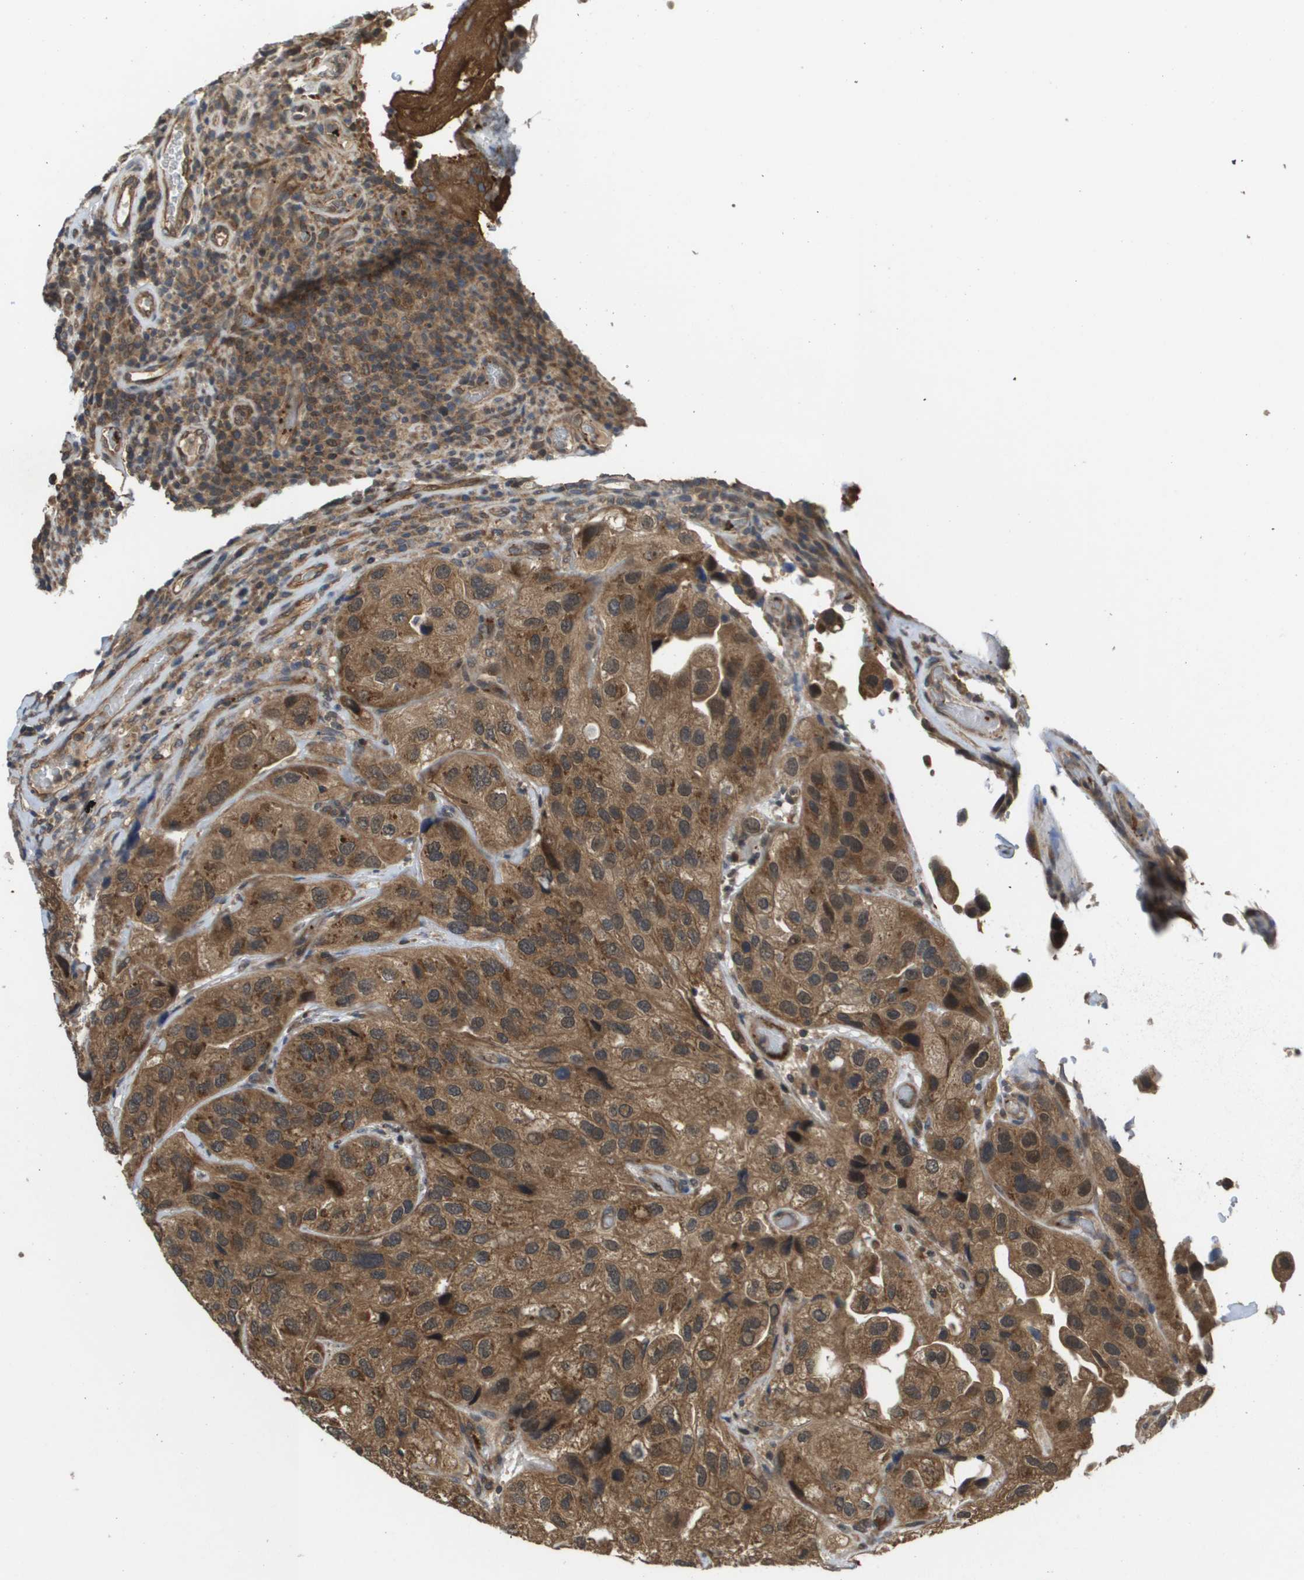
{"staining": {"intensity": "moderate", "quantity": ">75%", "location": "cytoplasmic/membranous"}, "tissue": "urothelial cancer", "cell_type": "Tumor cells", "image_type": "cancer", "snomed": [{"axis": "morphology", "description": "Urothelial carcinoma, High grade"}, {"axis": "topography", "description": "Urinary bladder"}], "caption": "Tumor cells reveal moderate cytoplasmic/membranous staining in approximately >75% of cells in urothelial cancer.", "gene": "RBM38", "patient": {"sex": "female", "age": 64}}